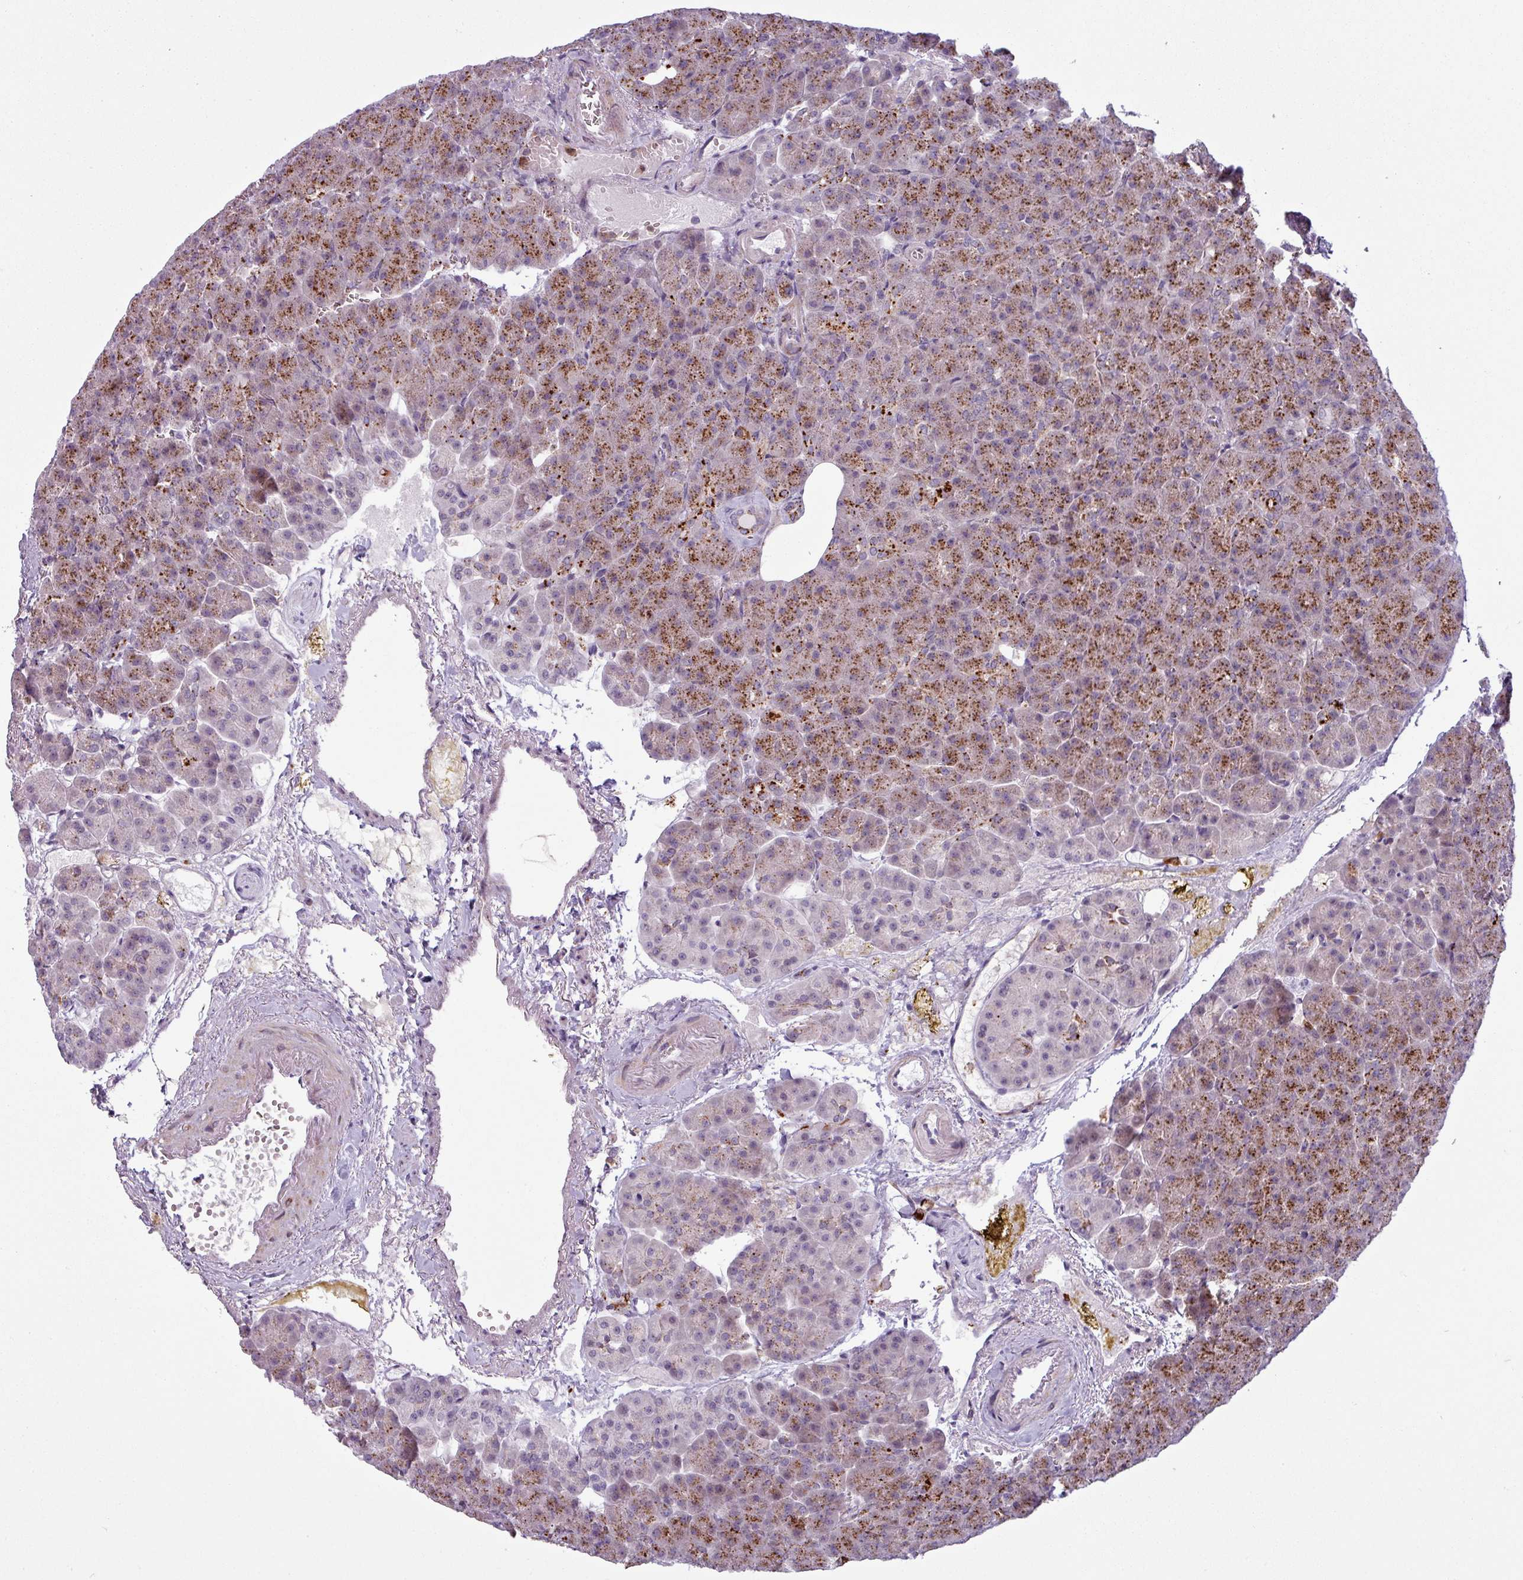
{"staining": {"intensity": "moderate", "quantity": ">75%", "location": "cytoplasmic/membranous"}, "tissue": "pancreas", "cell_type": "Exocrine glandular cells", "image_type": "normal", "snomed": [{"axis": "morphology", "description": "Normal tissue, NOS"}, {"axis": "topography", "description": "Pancreas"}], "caption": "Protein expression analysis of normal pancreas displays moderate cytoplasmic/membranous staining in about >75% of exocrine glandular cells.", "gene": "MAP7D2", "patient": {"sex": "female", "age": 74}}